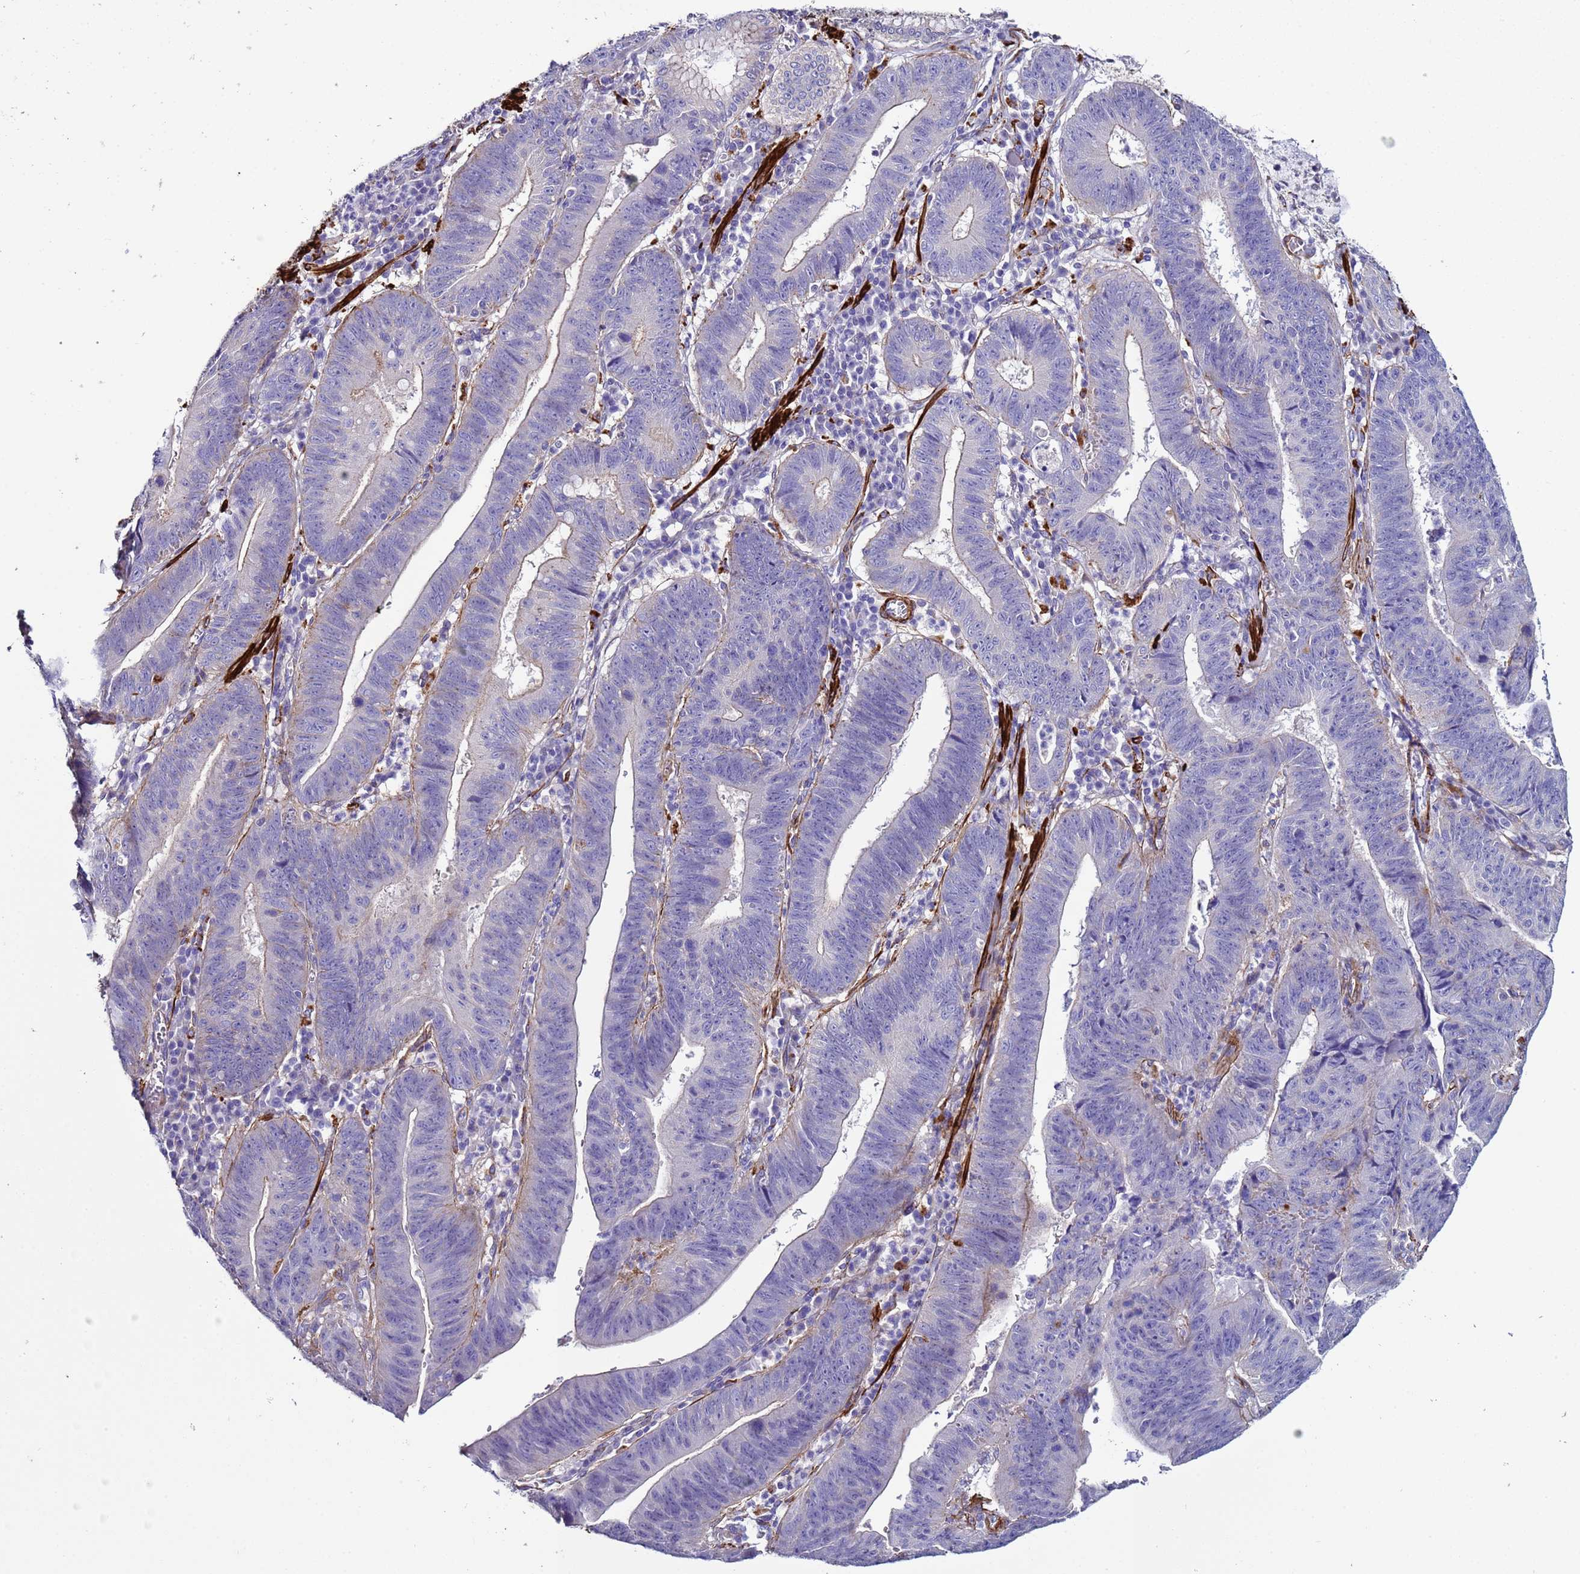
{"staining": {"intensity": "negative", "quantity": "none", "location": "none"}, "tissue": "stomach cancer", "cell_type": "Tumor cells", "image_type": "cancer", "snomed": [{"axis": "morphology", "description": "Adenocarcinoma, NOS"}, {"axis": "topography", "description": "Stomach"}], "caption": "DAB immunohistochemical staining of stomach cancer displays no significant expression in tumor cells.", "gene": "RABL2B", "patient": {"sex": "male", "age": 59}}